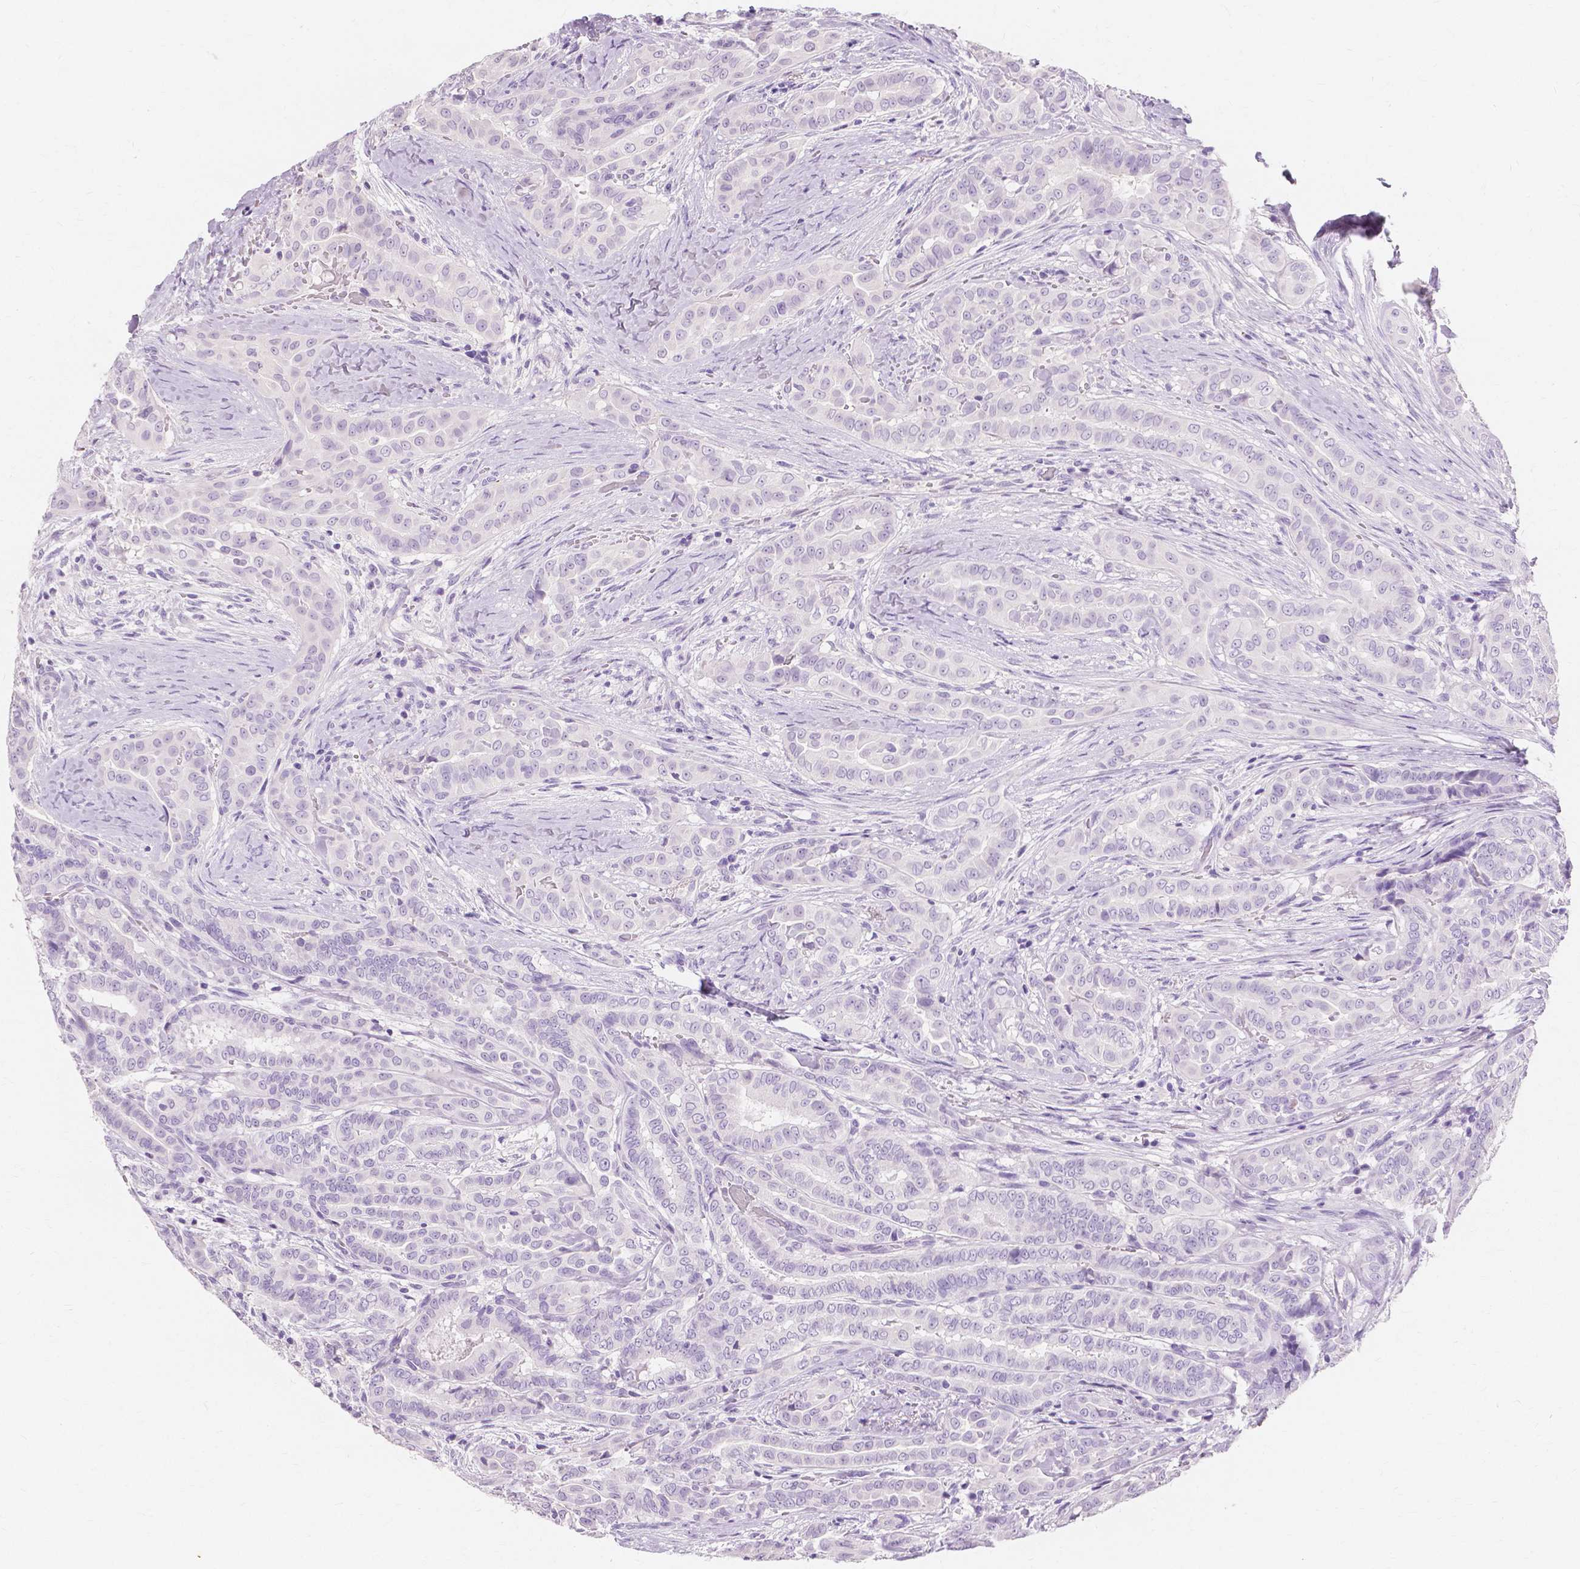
{"staining": {"intensity": "negative", "quantity": "none", "location": "none"}, "tissue": "thyroid cancer", "cell_type": "Tumor cells", "image_type": "cancer", "snomed": [{"axis": "morphology", "description": "Papillary adenocarcinoma, NOS"}, {"axis": "morphology", "description": "Papillary adenoma metastatic"}, {"axis": "topography", "description": "Thyroid gland"}], "caption": "DAB immunohistochemical staining of thyroid cancer (papillary adenocarcinoma) reveals no significant staining in tumor cells.", "gene": "MUC12", "patient": {"sex": "female", "age": 50}}